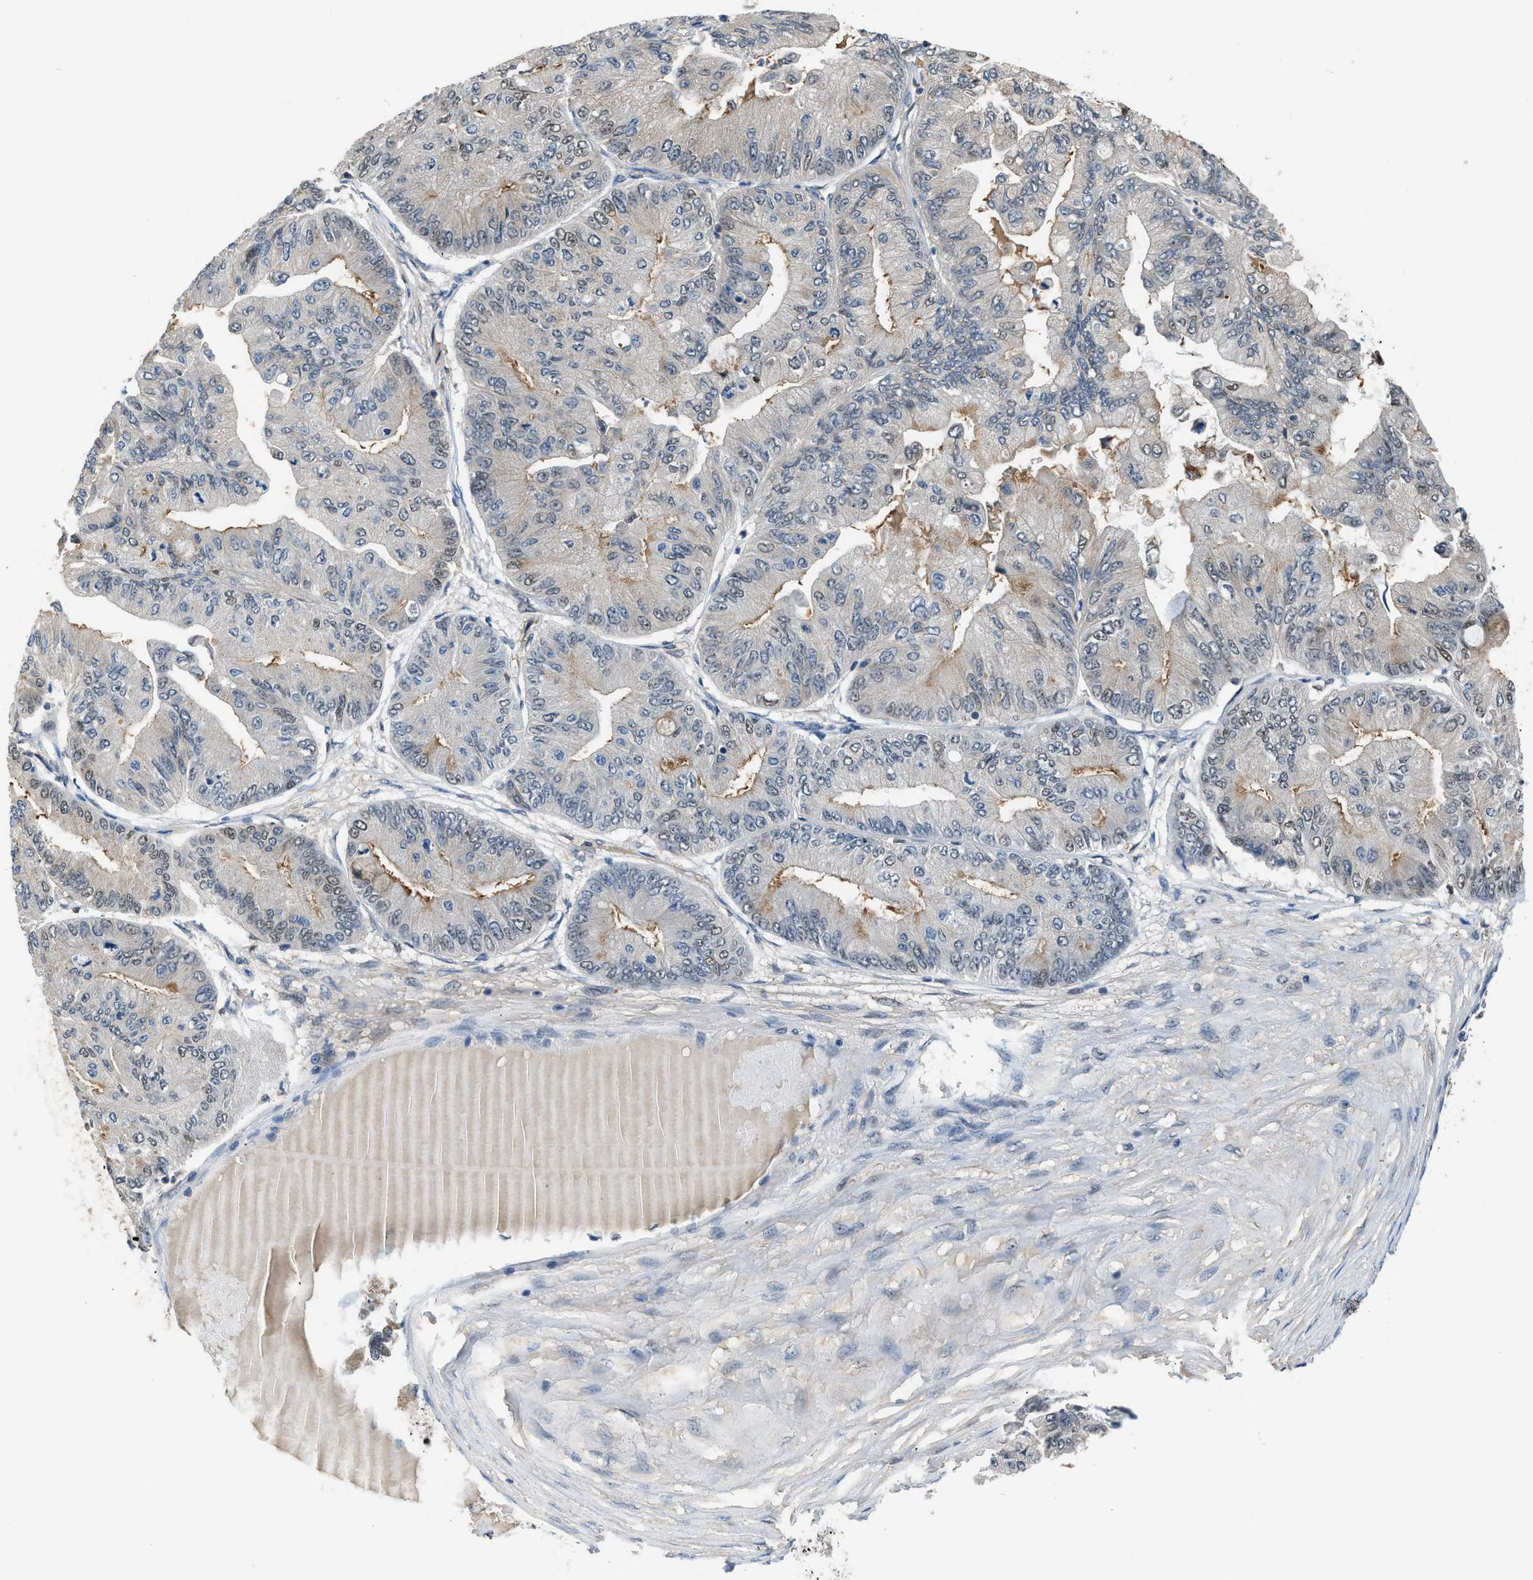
{"staining": {"intensity": "moderate", "quantity": "<25%", "location": "cytoplasmic/membranous"}, "tissue": "ovarian cancer", "cell_type": "Tumor cells", "image_type": "cancer", "snomed": [{"axis": "morphology", "description": "Cystadenocarcinoma, mucinous, NOS"}, {"axis": "topography", "description": "Ovary"}], "caption": "A micrograph of human ovarian mucinous cystadenocarcinoma stained for a protein reveals moderate cytoplasmic/membranous brown staining in tumor cells.", "gene": "ALX1", "patient": {"sex": "female", "age": 61}}